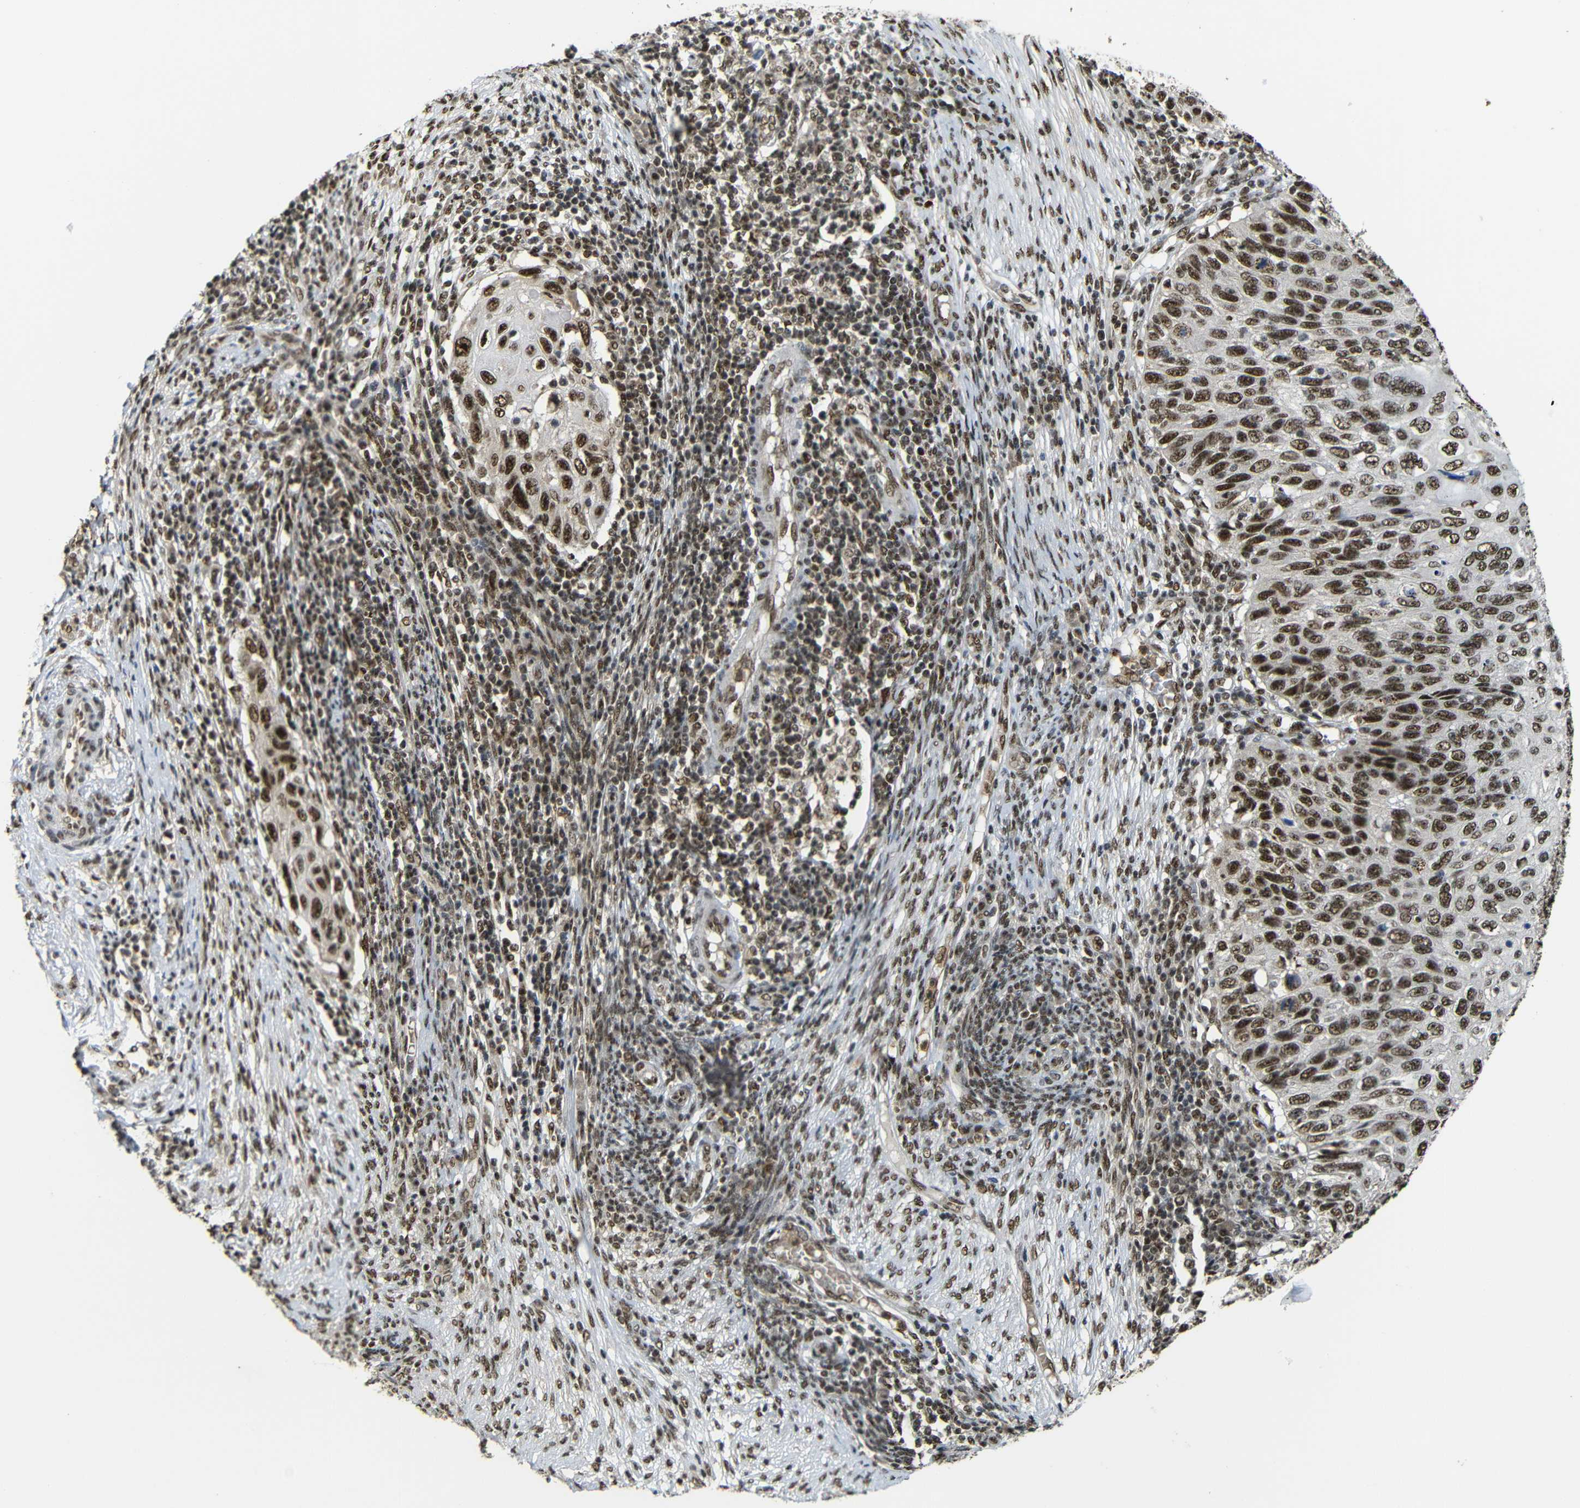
{"staining": {"intensity": "moderate", "quantity": ">75%", "location": "cytoplasmic/membranous,nuclear"}, "tissue": "cervical cancer", "cell_type": "Tumor cells", "image_type": "cancer", "snomed": [{"axis": "morphology", "description": "Squamous cell carcinoma, NOS"}, {"axis": "topography", "description": "Cervix"}], "caption": "Brown immunohistochemical staining in cervical cancer demonstrates moderate cytoplasmic/membranous and nuclear expression in about >75% of tumor cells.", "gene": "TCF7L2", "patient": {"sex": "female", "age": 70}}